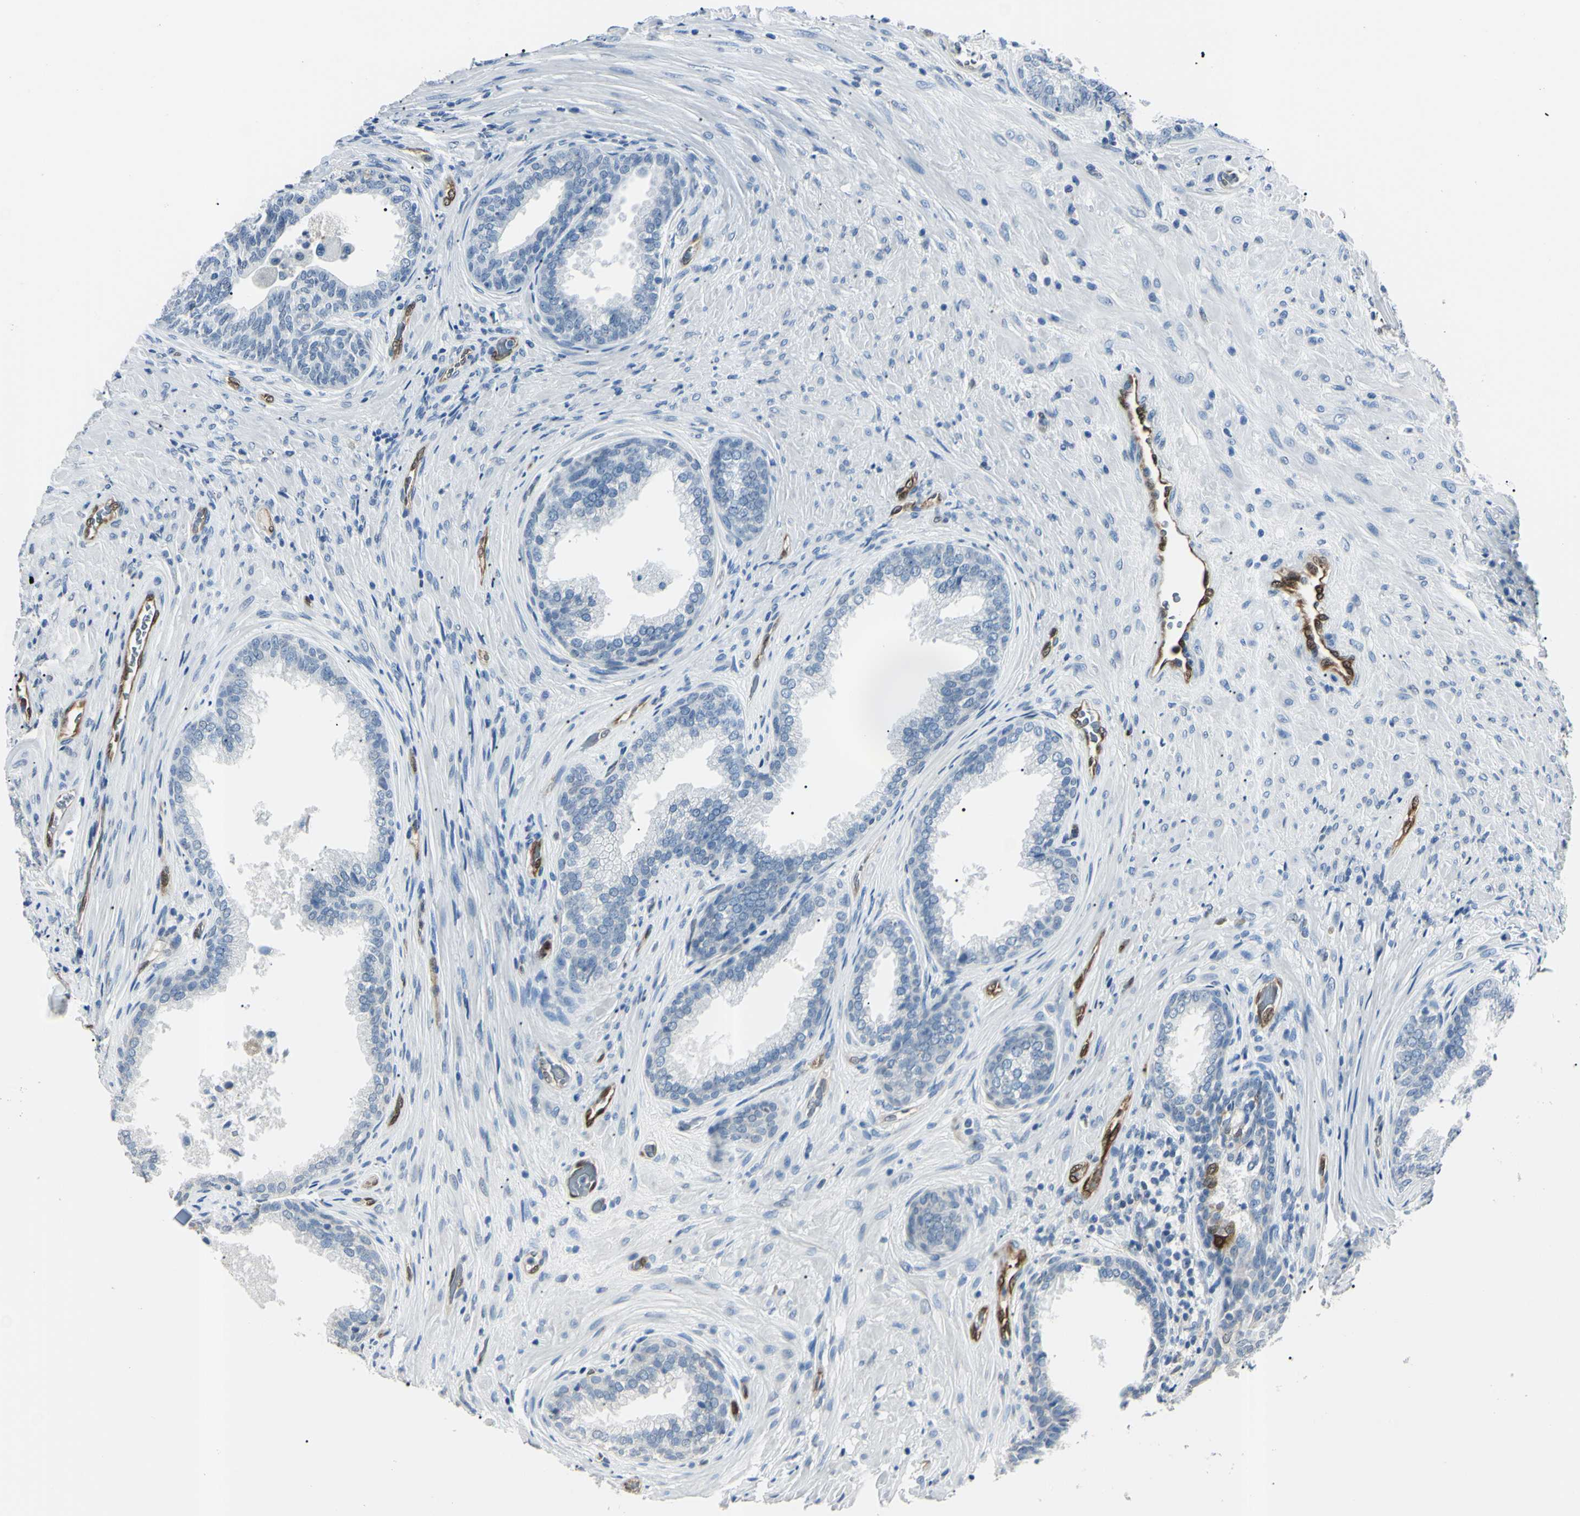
{"staining": {"intensity": "negative", "quantity": "none", "location": "none"}, "tissue": "prostate", "cell_type": "Glandular cells", "image_type": "normal", "snomed": [{"axis": "morphology", "description": "Normal tissue, NOS"}, {"axis": "topography", "description": "Prostate"}], "caption": "Immunohistochemistry image of normal prostate: prostate stained with DAB (3,3'-diaminobenzidine) reveals no significant protein positivity in glandular cells.", "gene": "AKR1C3", "patient": {"sex": "male", "age": 76}}